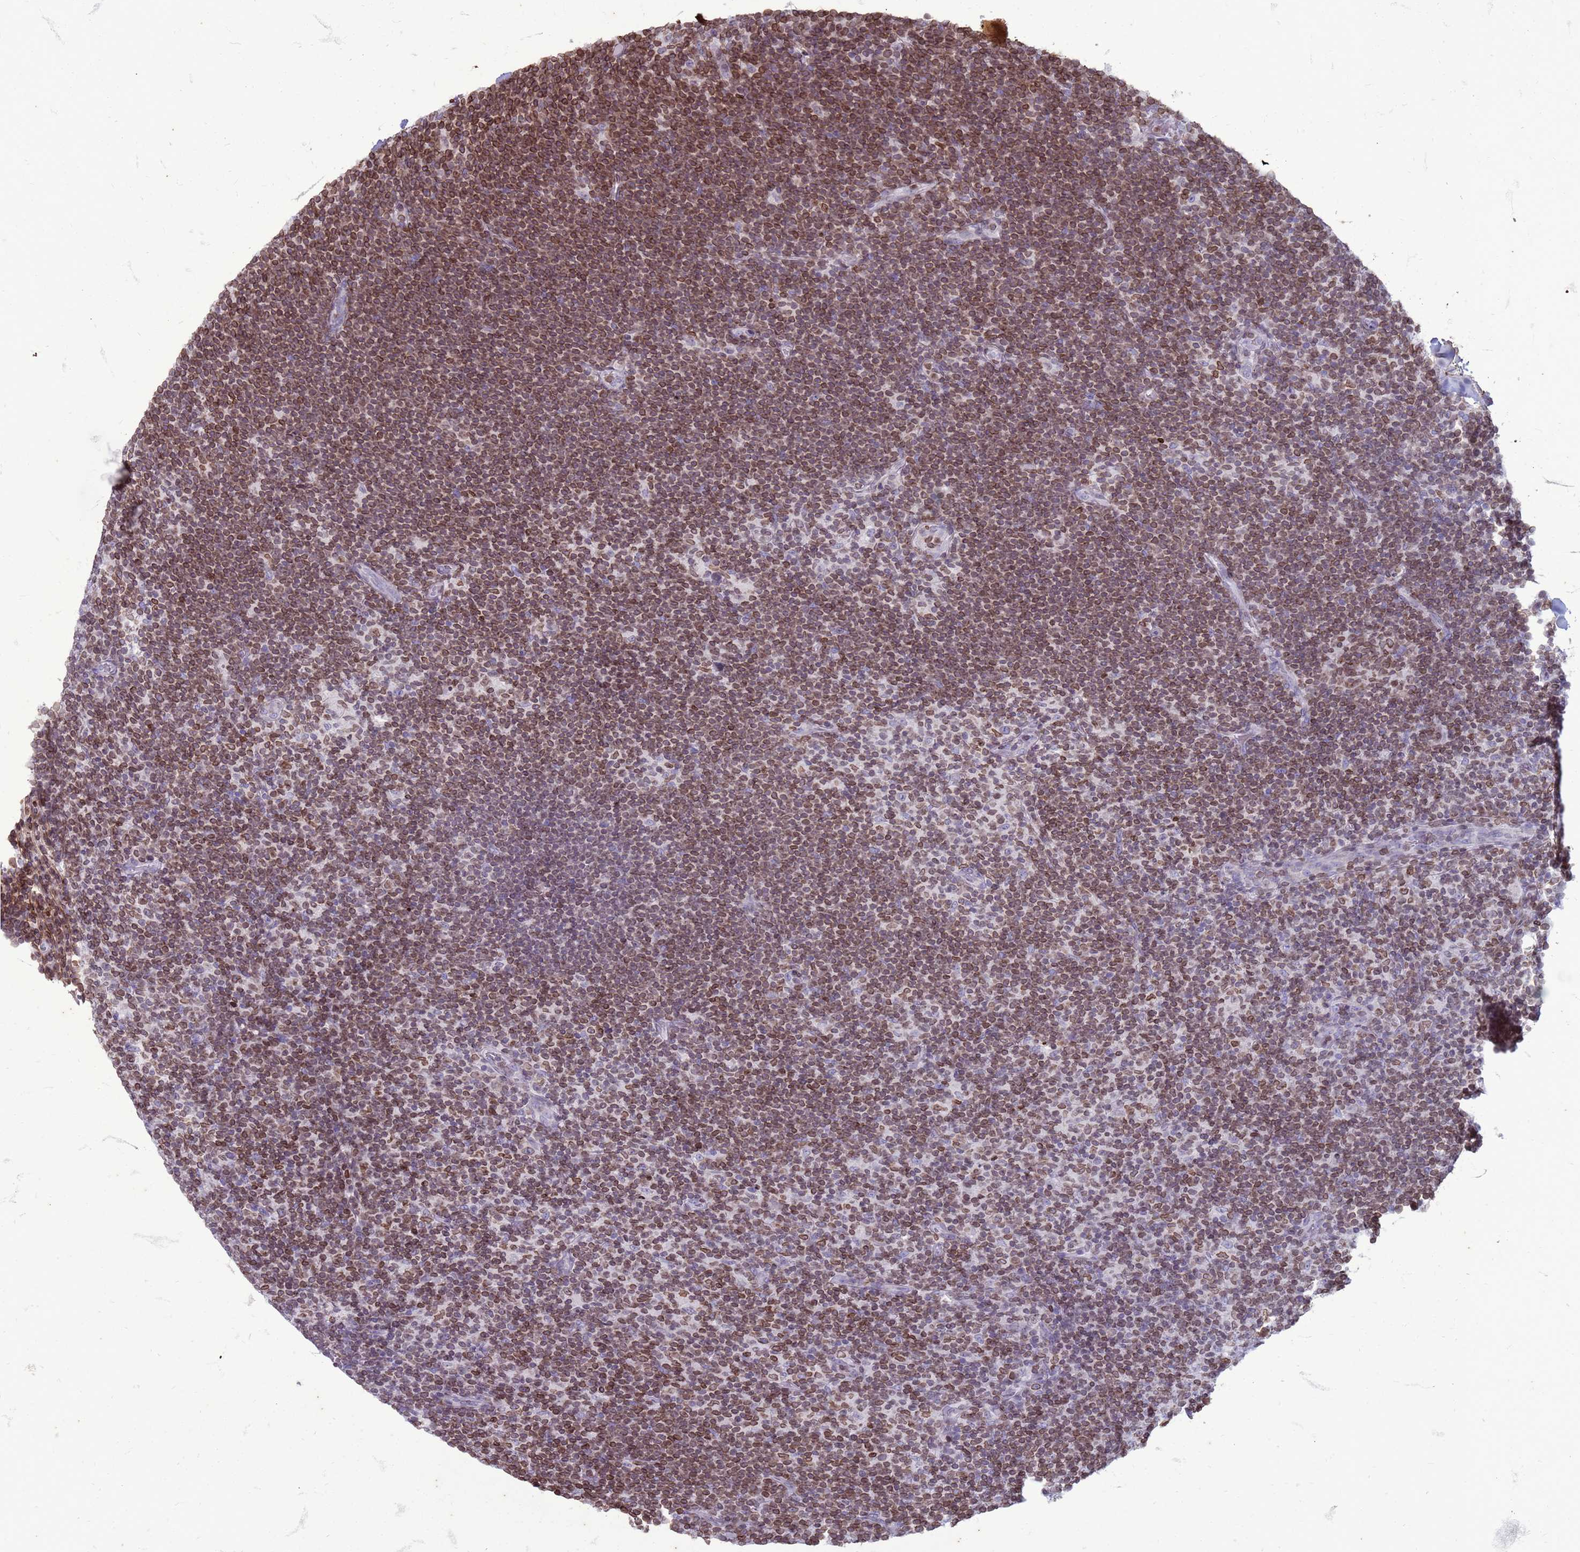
{"staining": {"intensity": "weak", "quantity": "<25%", "location": "cytoplasmic/membranous,nuclear"}, "tissue": "lymphoma", "cell_type": "Tumor cells", "image_type": "cancer", "snomed": [{"axis": "morphology", "description": "Hodgkin's disease, NOS"}, {"axis": "topography", "description": "Lymph node"}], "caption": "The histopathology image reveals no significant expression in tumor cells of Hodgkin's disease. The staining is performed using DAB (3,3'-diaminobenzidine) brown chromogen with nuclei counter-stained in using hematoxylin.", "gene": "METTL25B", "patient": {"sex": "female", "age": 57}}